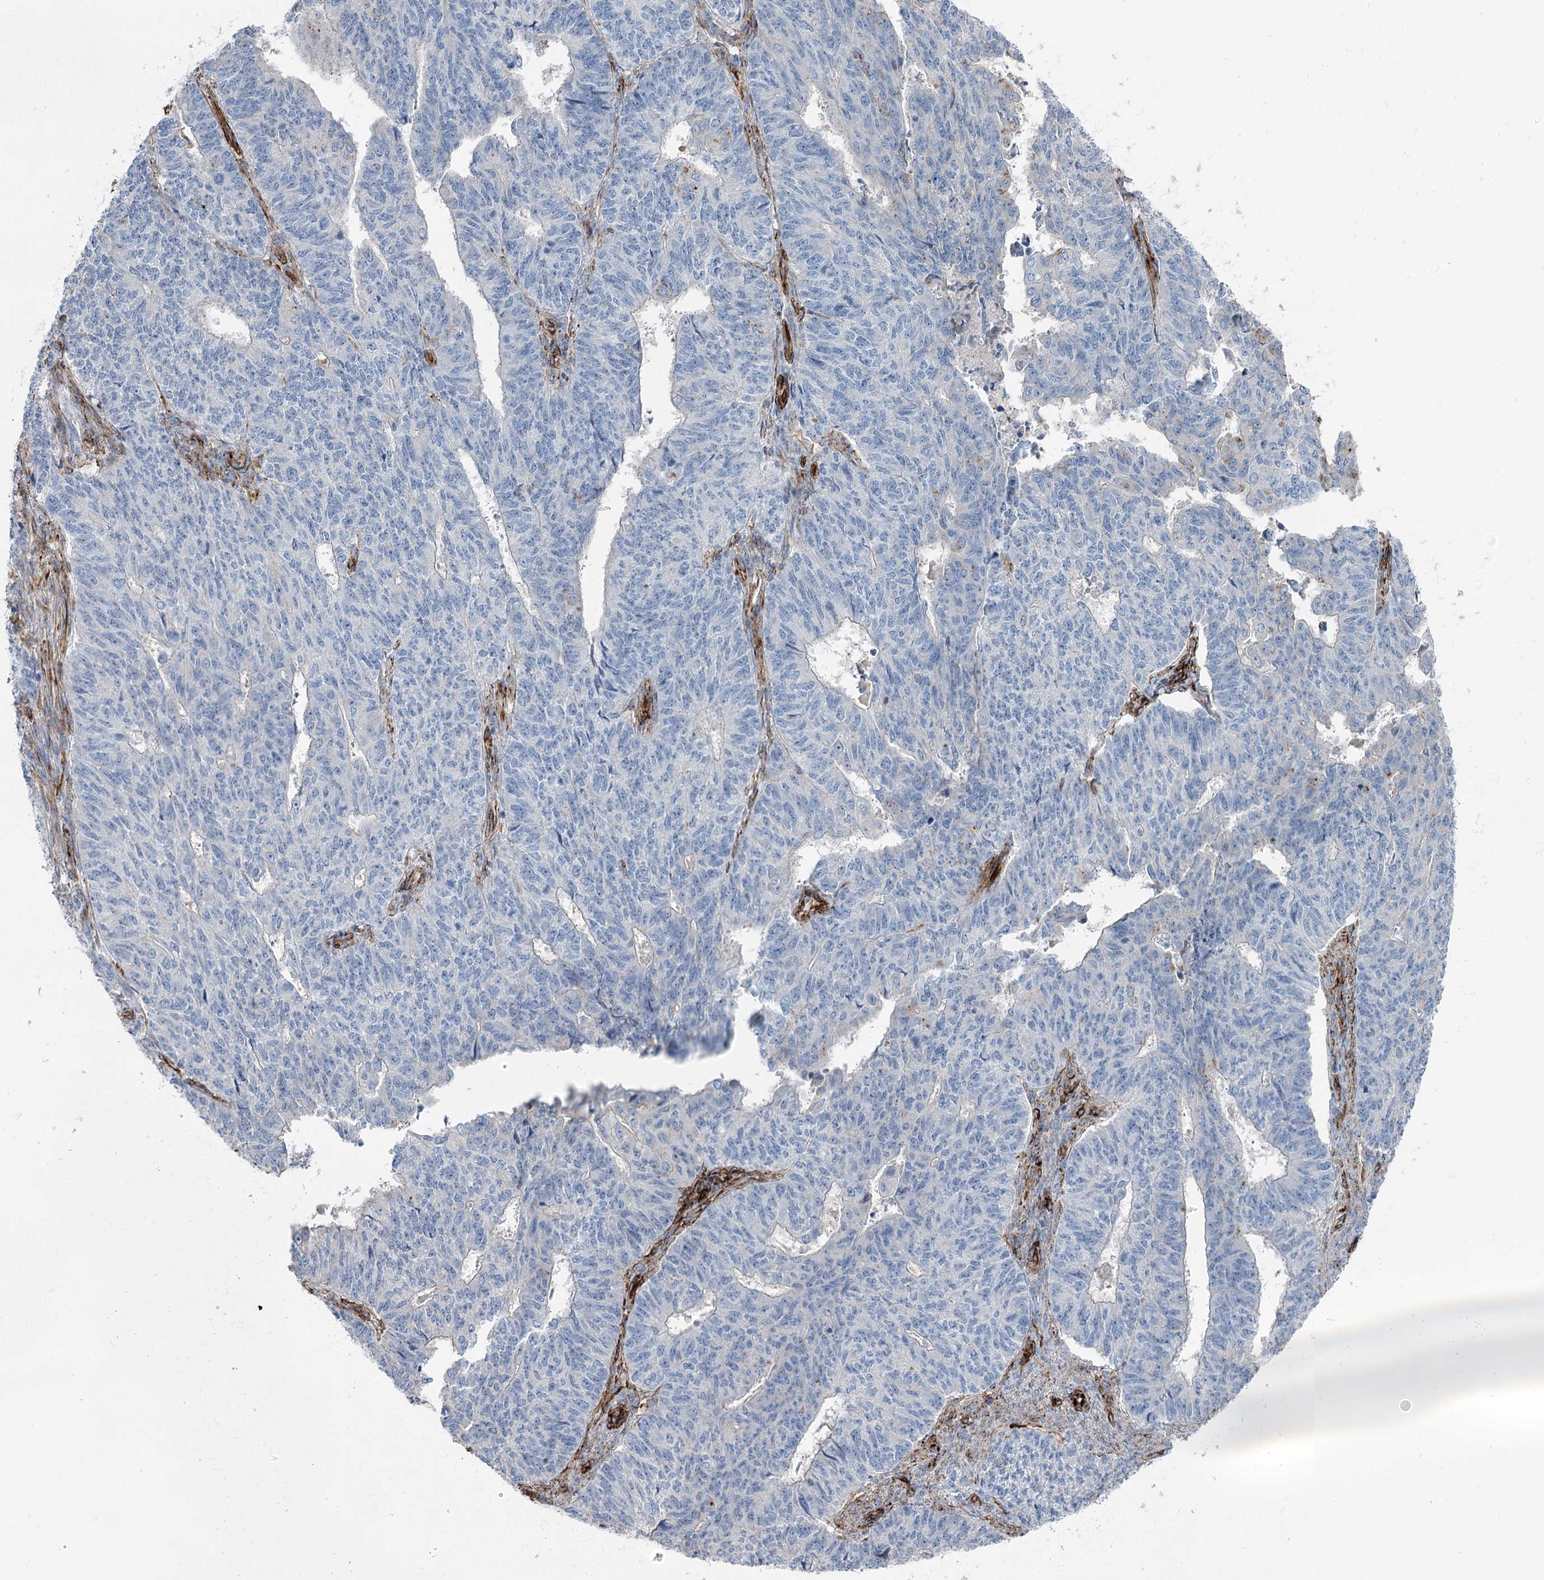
{"staining": {"intensity": "negative", "quantity": "none", "location": "none"}, "tissue": "endometrial cancer", "cell_type": "Tumor cells", "image_type": "cancer", "snomed": [{"axis": "morphology", "description": "Adenocarcinoma, NOS"}, {"axis": "topography", "description": "Endometrium"}], "caption": "High power microscopy image of an immunohistochemistry photomicrograph of endometrial adenocarcinoma, revealing no significant expression in tumor cells.", "gene": "IQSEC1", "patient": {"sex": "female", "age": 32}}